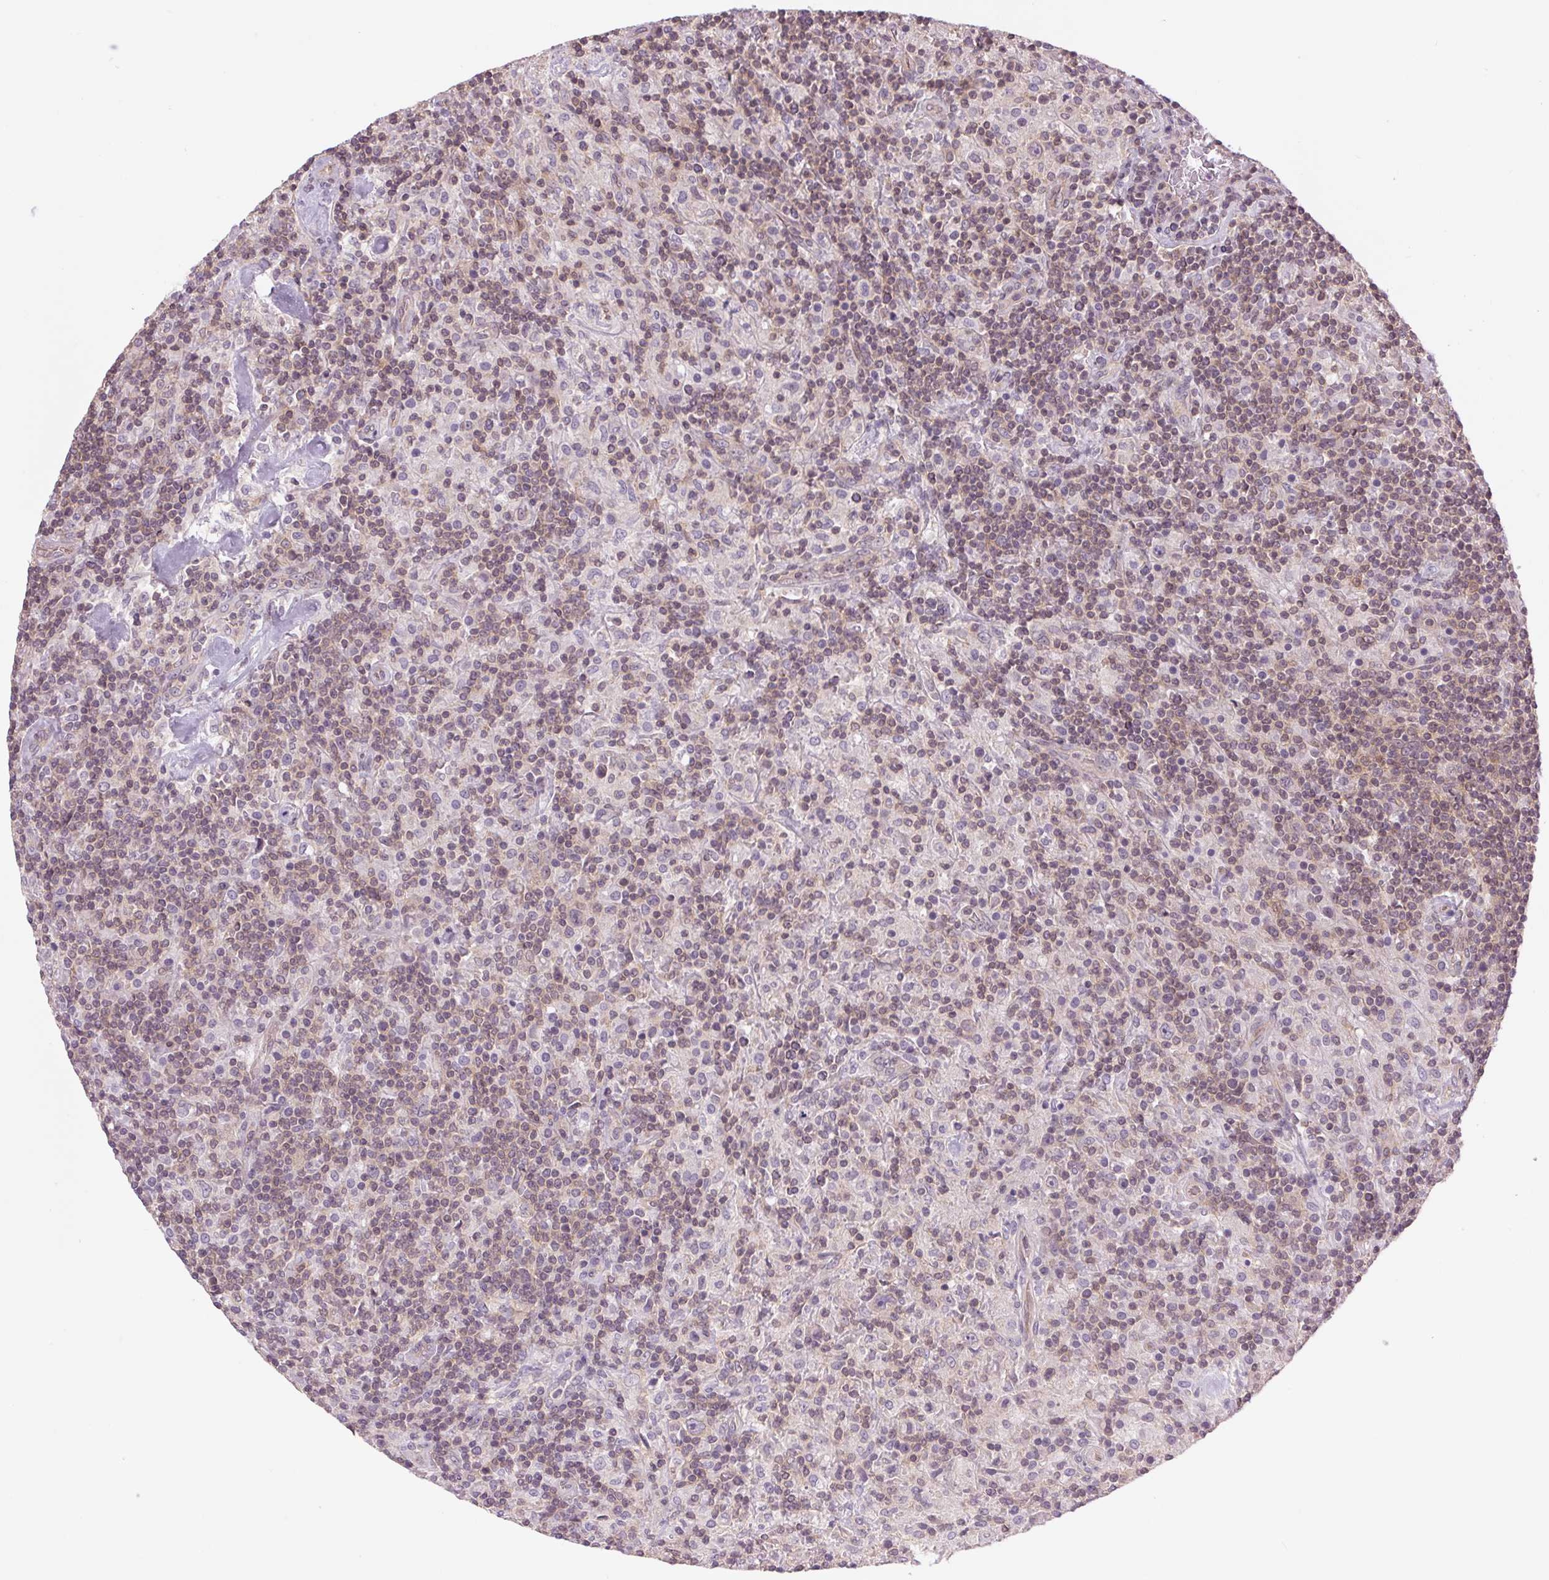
{"staining": {"intensity": "negative", "quantity": "none", "location": "none"}, "tissue": "lymphoma", "cell_type": "Tumor cells", "image_type": "cancer", "snomed": [{"axis": "morphology", "description": "Hodgkin's disease, NOS"}, {"axis": "topography", "description": "Lymph node"}], "caption": "A histopathology image of lymphoma stained for a protein shows no brown staining in tumor cells.", "gene": "SH3RF2", "patient": {"sex": "male", "age": 70}}